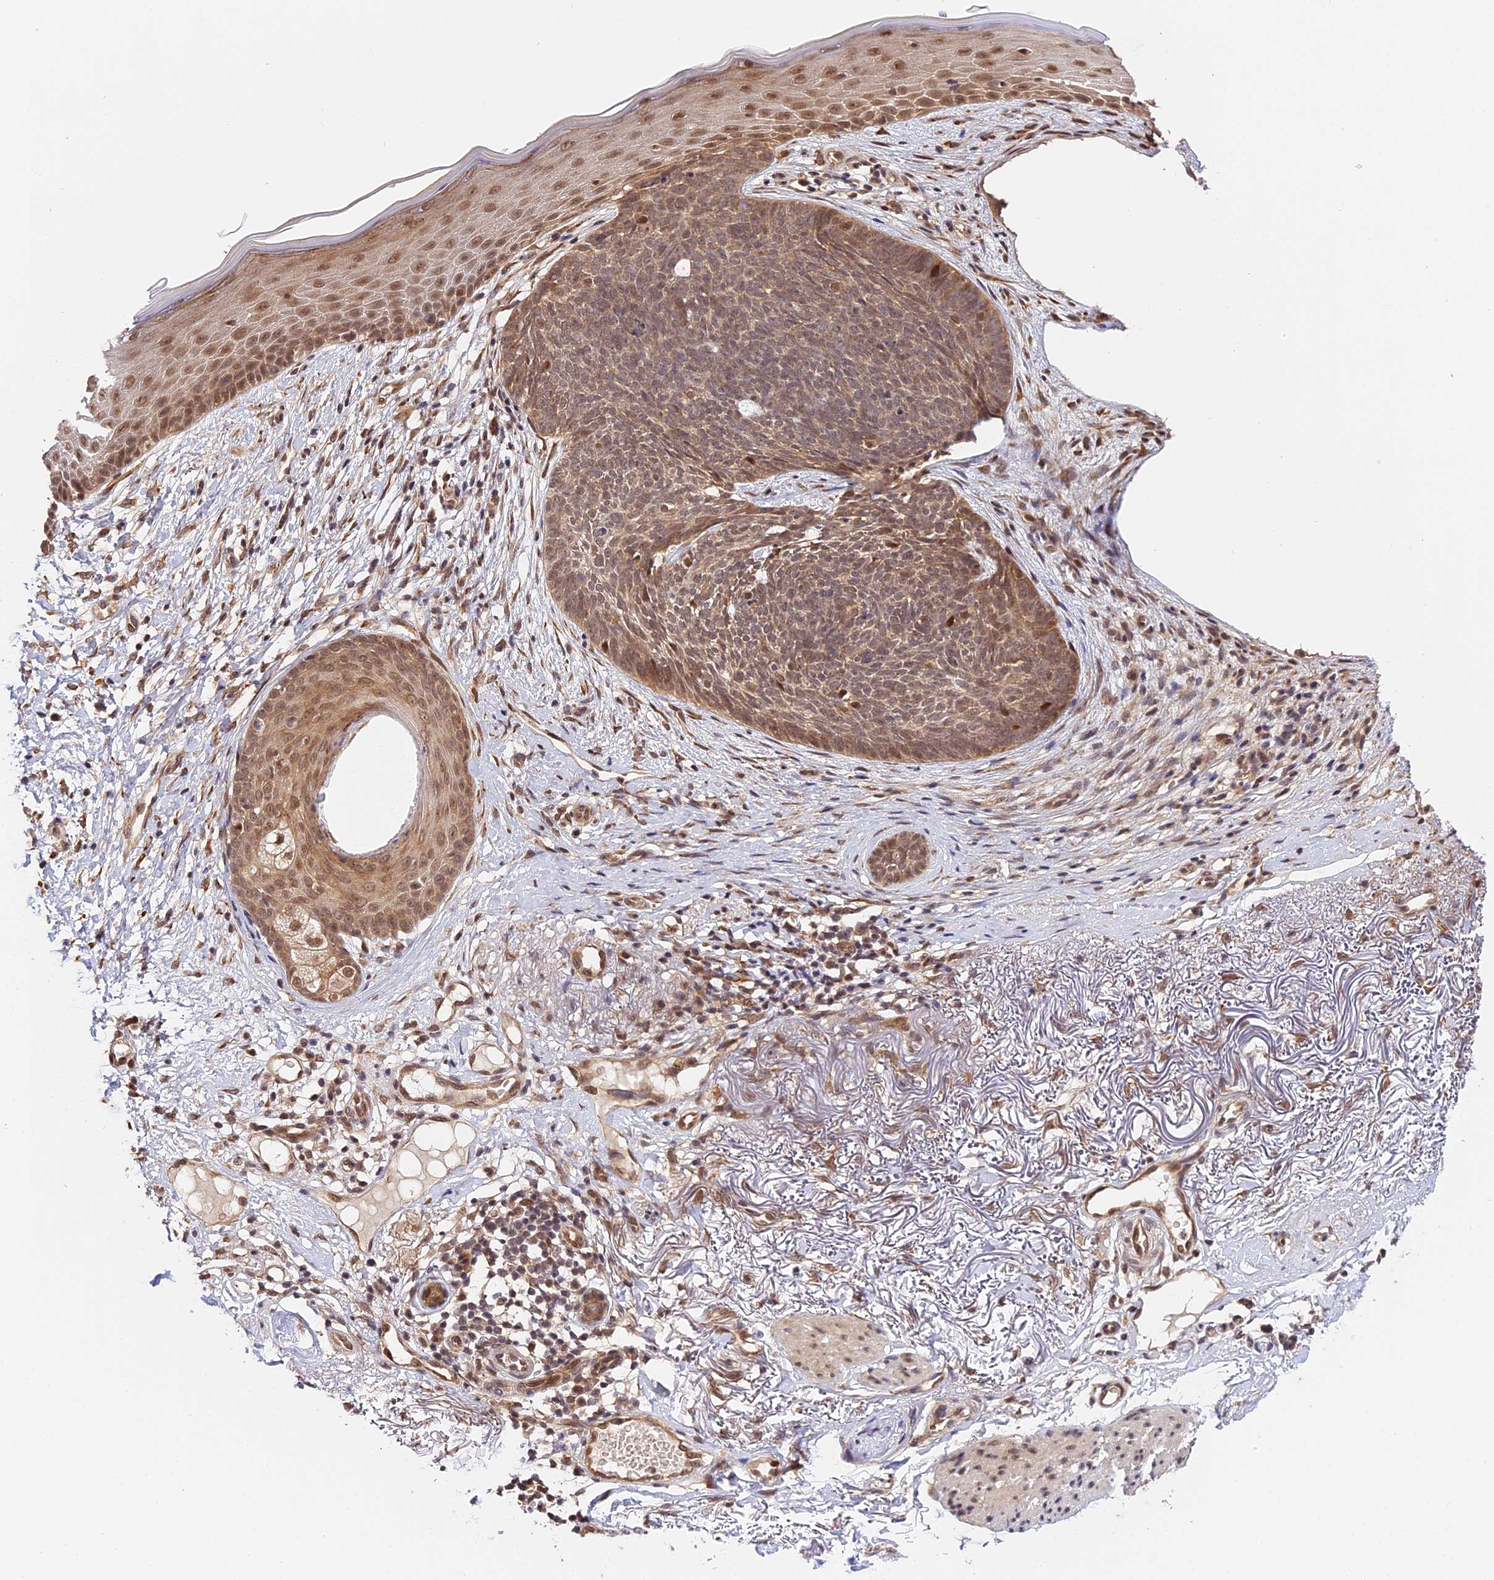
{"staining": {"intensity": "weak", "quantity": ">75%", "location": "cytoplasmic/membranous,nuclear"}, "tissue": "skin cancer", "cell_type": "Tumor cells", "image_type": "cancer", "snomed": [{"axis": "morphology", "description": "Basal cell carcinoma"}, {"axis": "topography", "description": "Skin"}], "caption": "A brown stain shows weak cytoplasmic/membranous and nuclear staining of a protein in skin cancer (basal cell carcinoma) tumor cells.", "gene": "IMPACT", "patient": {"sex": "female", "age": 70}}